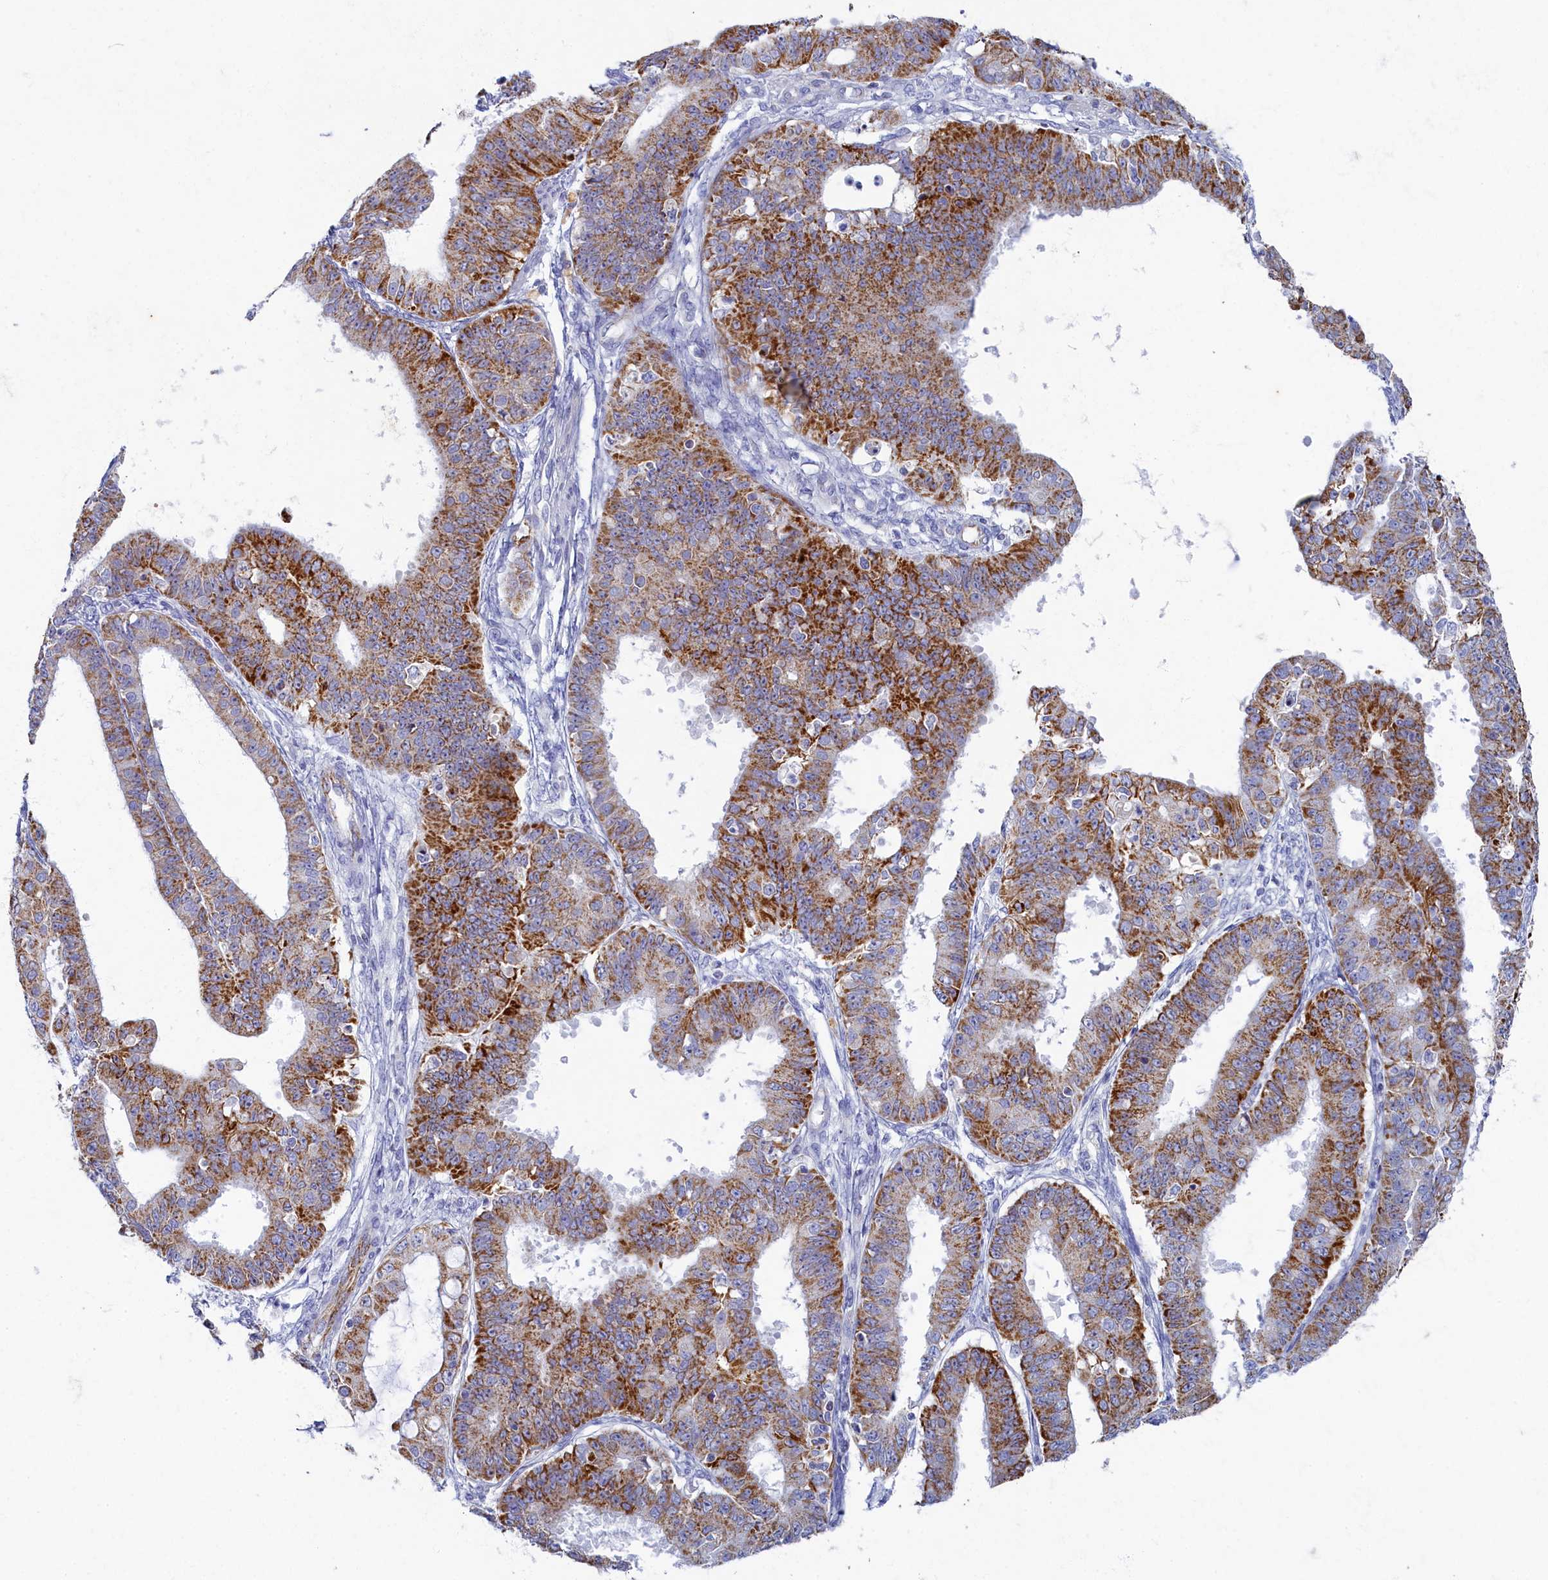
{"staining": {"intensity": "strong", "quantity": ">75%", "location": "cytoplasmic/membranous"}, "tissue": "ovarian cancer", "cell_type": "Tumor cells", "image_type": "cancer", "snomed": [{"axis": "morphology", "description": "Carcinoma, endometroid"}, {"axis": "topography", "description": "Appendix"}, {"axis": "topography", "description": "Ovary"}], "caption": "A histopathology image of human ovarian cancer (endometroid carcinoma) stained for a protein reveals strong cytoplasmic/membranous brown staining in tumor cells.", "gene": "OCIAD2", "patient": {"sex": "female", "age": 42}}